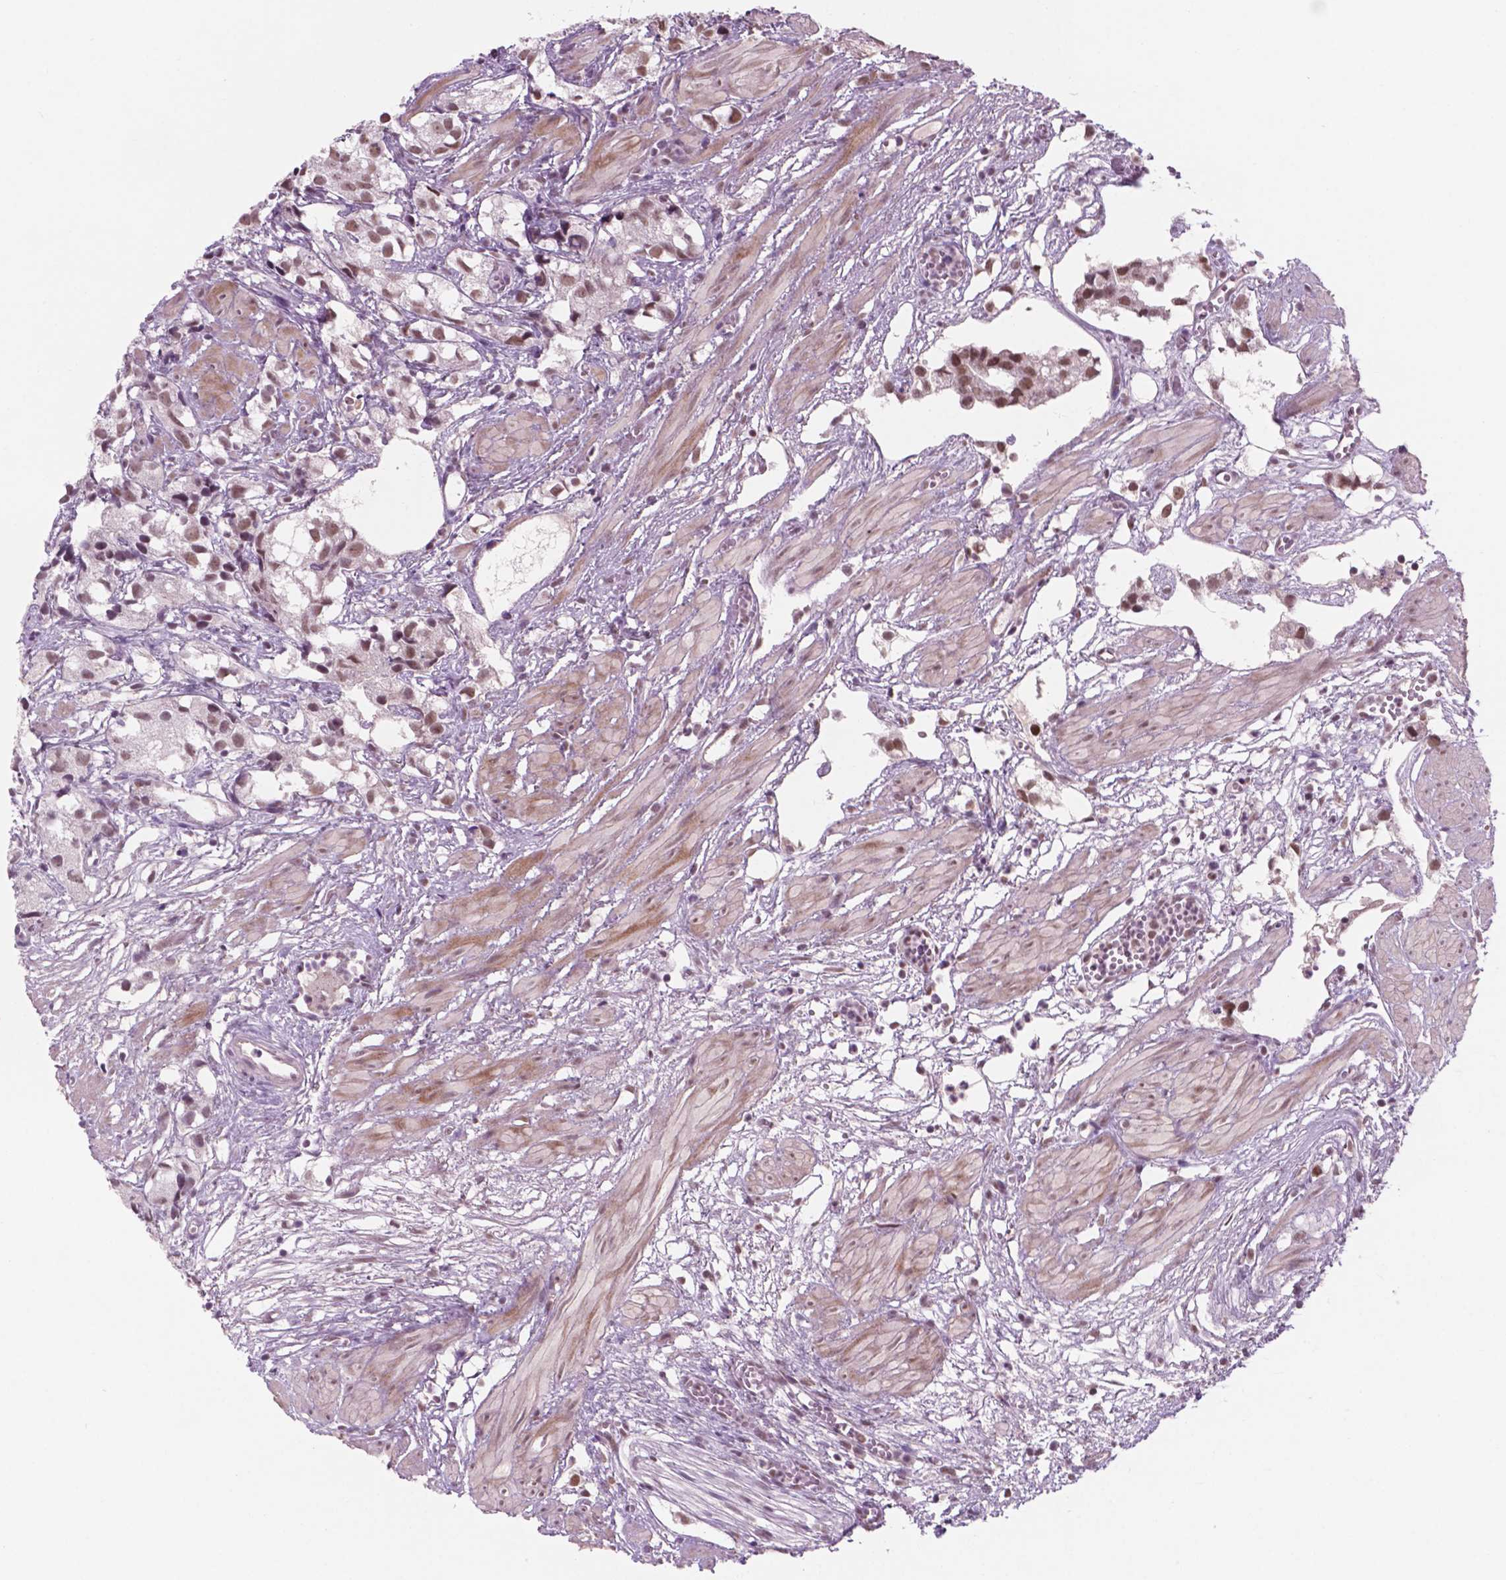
{"staining": {"intensity": "moderate", "quantity": ">75%", "location": "nuclear"}, "tissue": "prostate cancer", "cell_type": "Tumor cells", "image_type": "cancer", "snomed": [{"axis": "morphology", "description": "Adenocarcinoma, High grade"}, {"axis": "topography", "description": "Prostate"}], "caption": "Immunohistochemical staining of human prostate adenocarcinoma (high-grade) shows medium levels of moderate nuclear positivity in about >75% of tumor cells. (brown staining indicates protein expression, while blue staining denotes nuclei).", "gene": "CTR9", "patient": {"sex": "male", "age": 68}}